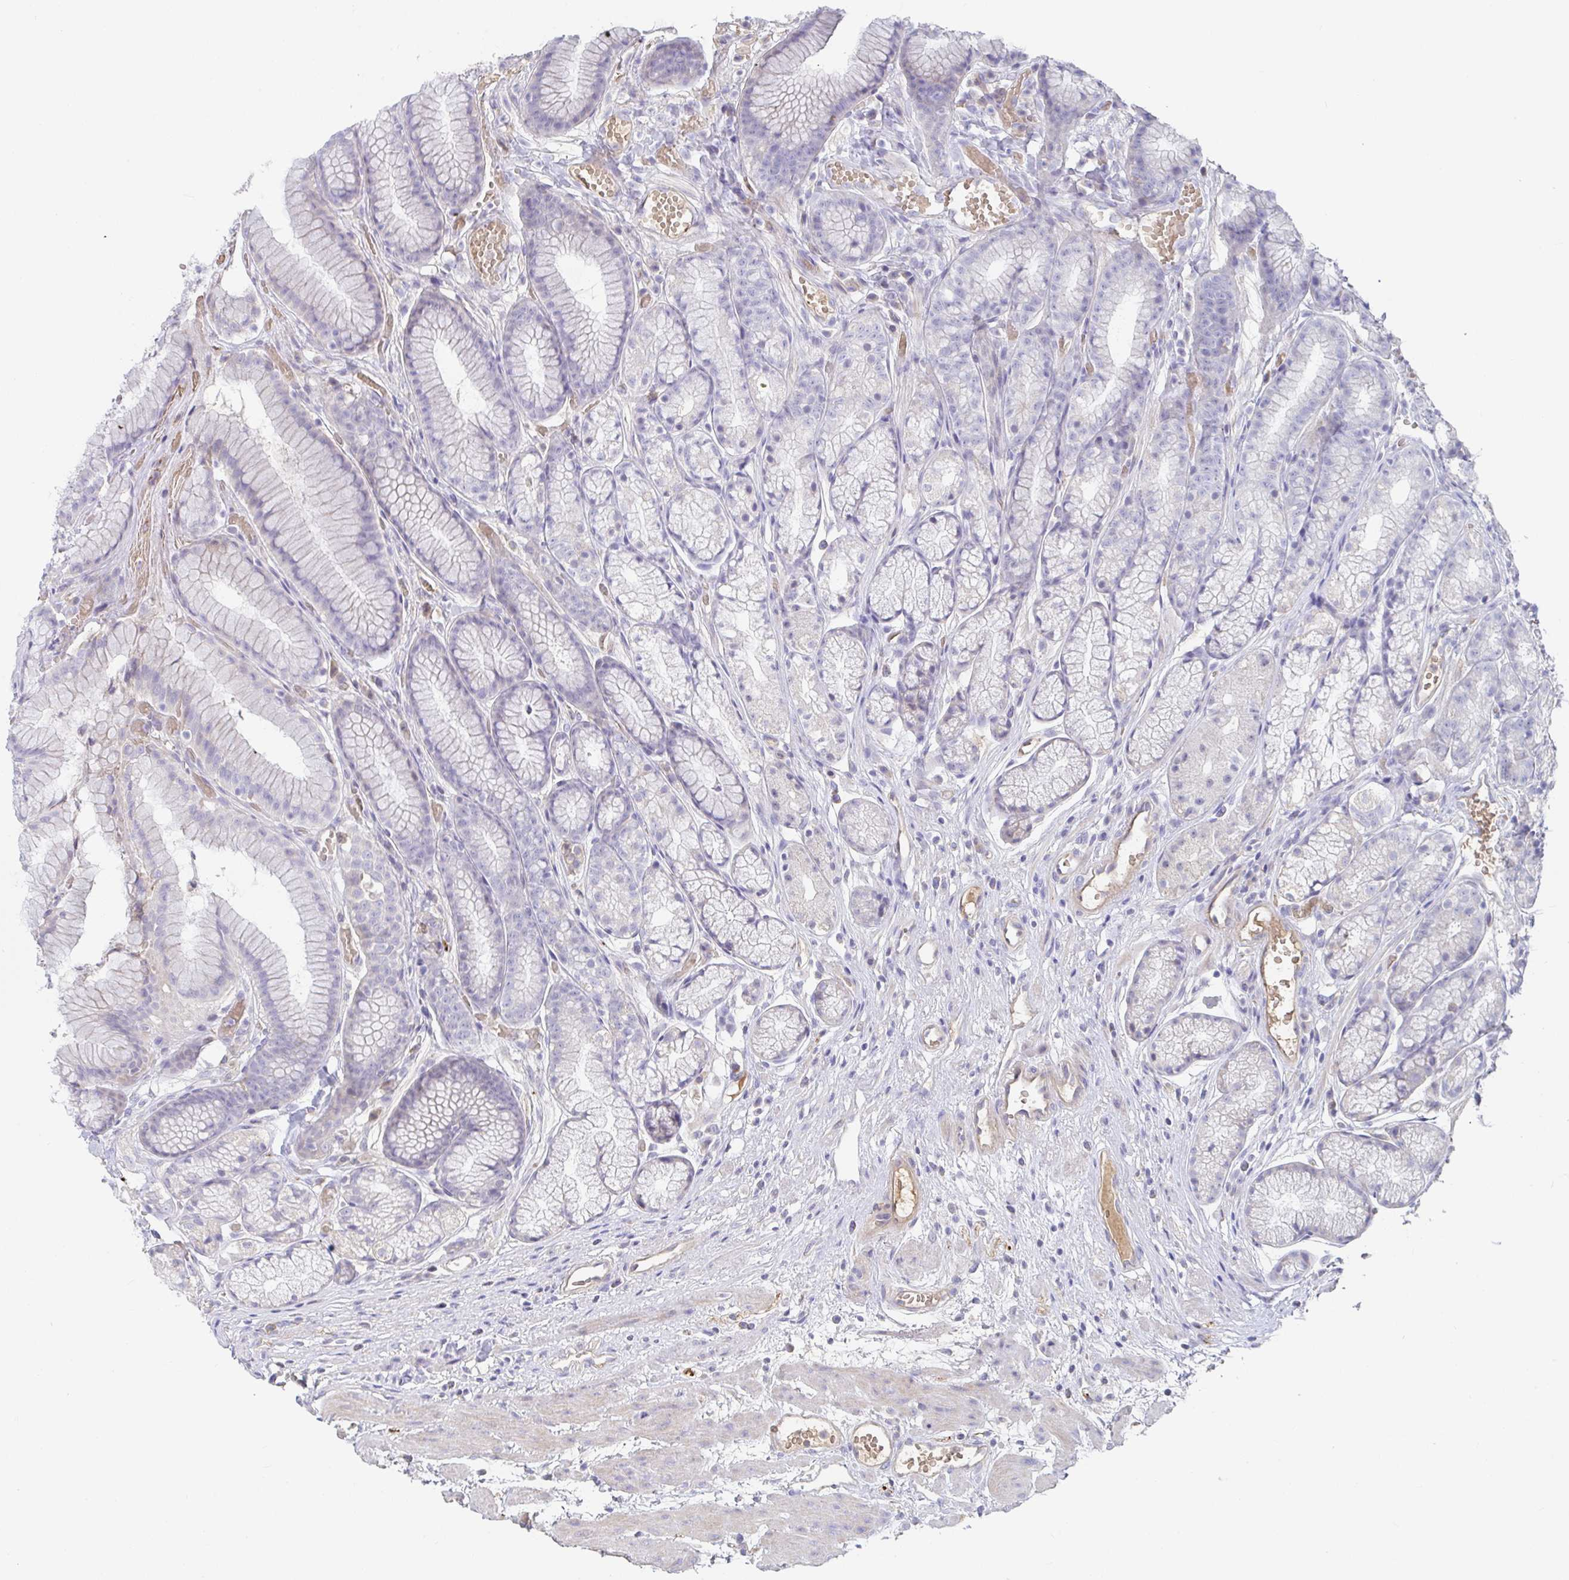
{"staining": {"intensity": "negative", "quantity": "none", "location": "none"}, "tissue": "stomach", "cell_type": "Glandular cells", "image_type": "normal", "snomed": [{"axis": "morphology", "description": "Normal tissue, NOS"}, {"axis": "topography", "description": "Smooth muscle"}, {"axis": "topography", "description": "Stomach"}], "caption": "Stomach stained for a protein using IHC reveals no expression glandular cells.", "gene": "ANO5", "patient": {"sex": "male", "age": 70}}